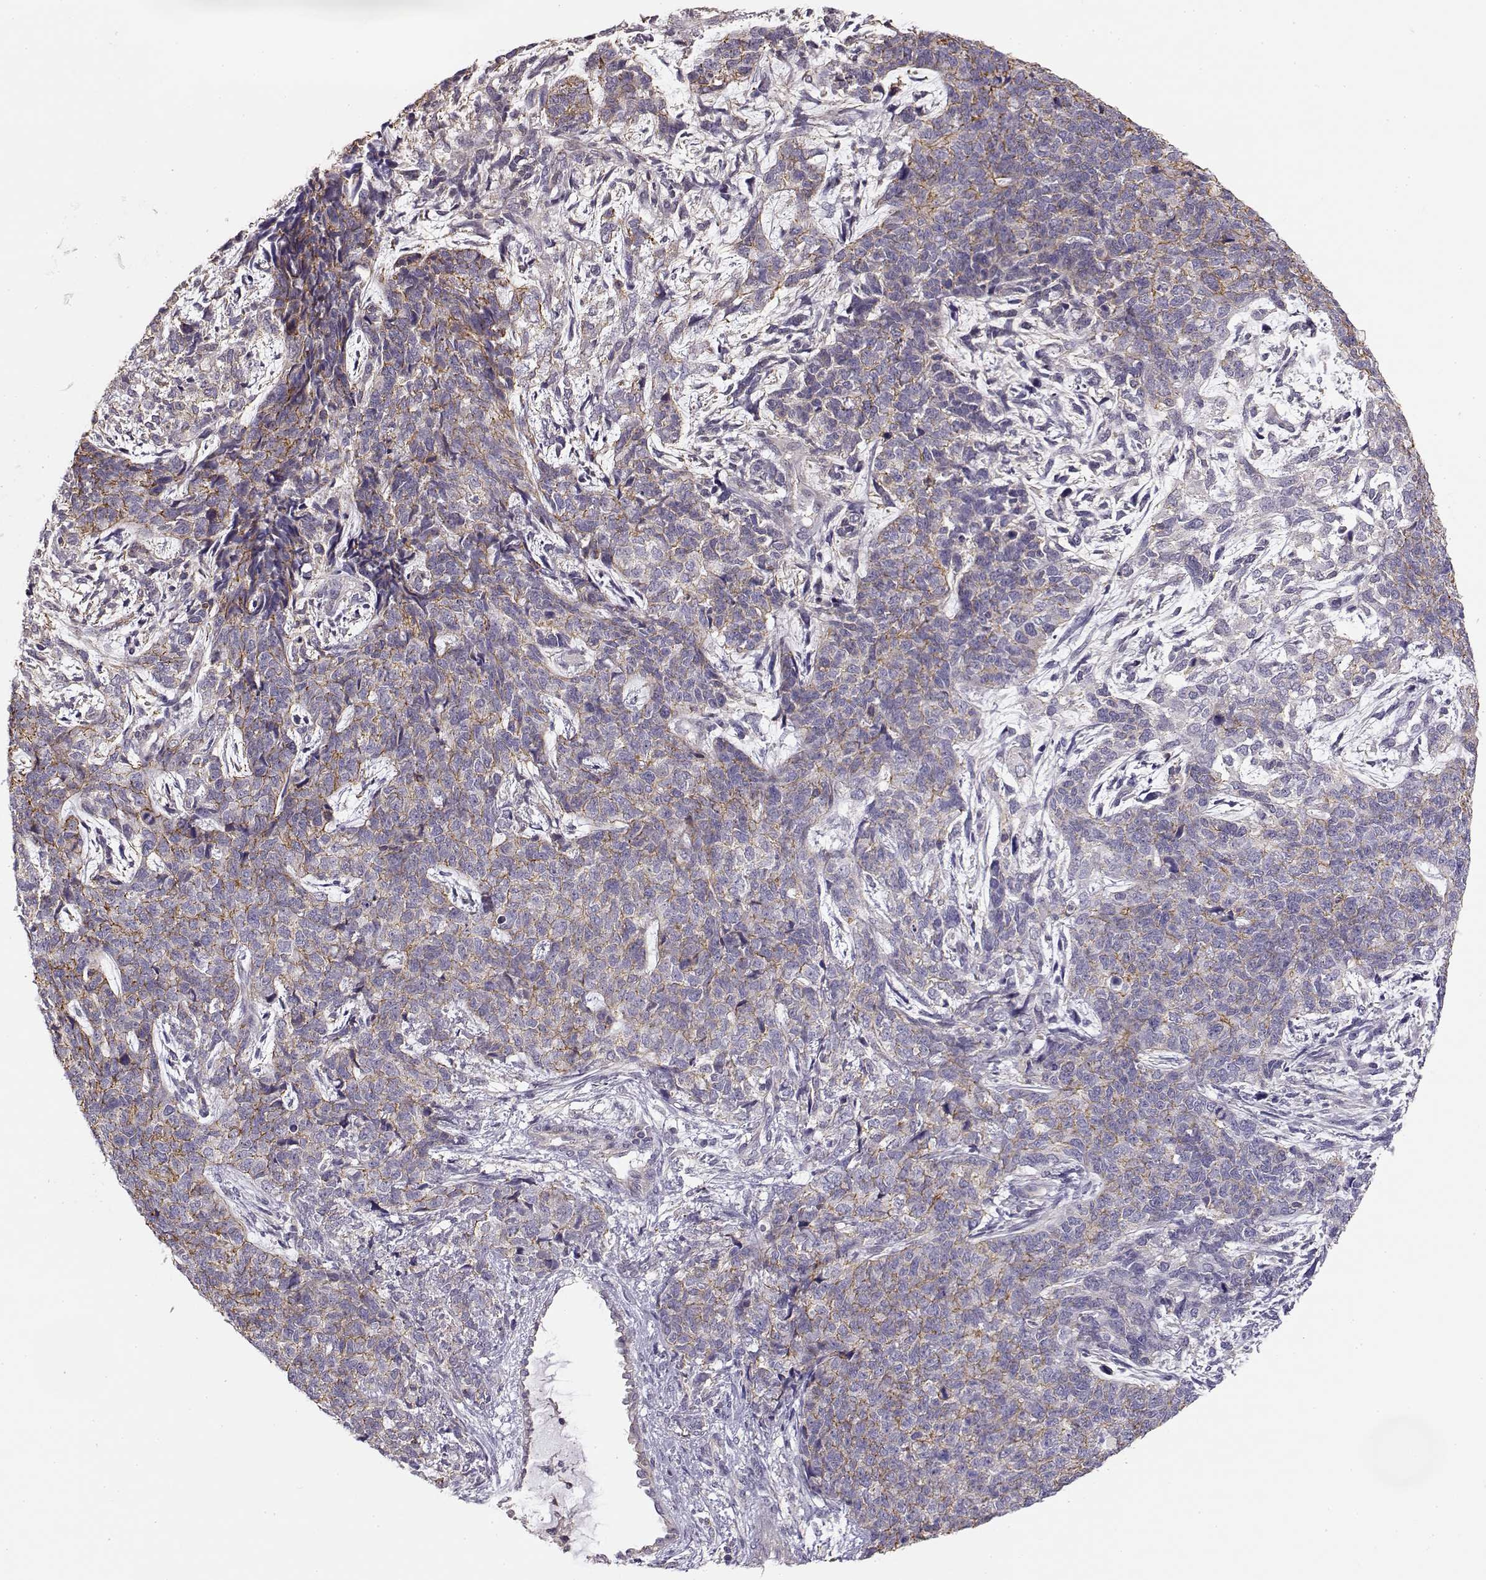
{"staining": {"intensity": "moderate", "quantity": "25%-75%", "location": "cytoplasmic/membranous"}, "tissue": "cervical cancer", "cell_type": "Tumor cells", "image_type": "cancer", "snomed": [{"axis": "morphology", "description": "Squamous cell carcinoma, NOS"}, {"axis": "topography", "description": "Cervix"}], "caption": "Approximately 25%-75% of tumor cells in squamous cell carcinoma (cervical) display moderate cytoplasmic/membranous protein staining as visualized by brown immunohistochemical staining.", "gene": "DAPL1", "patient": {"sex": "female", "age": 63}}